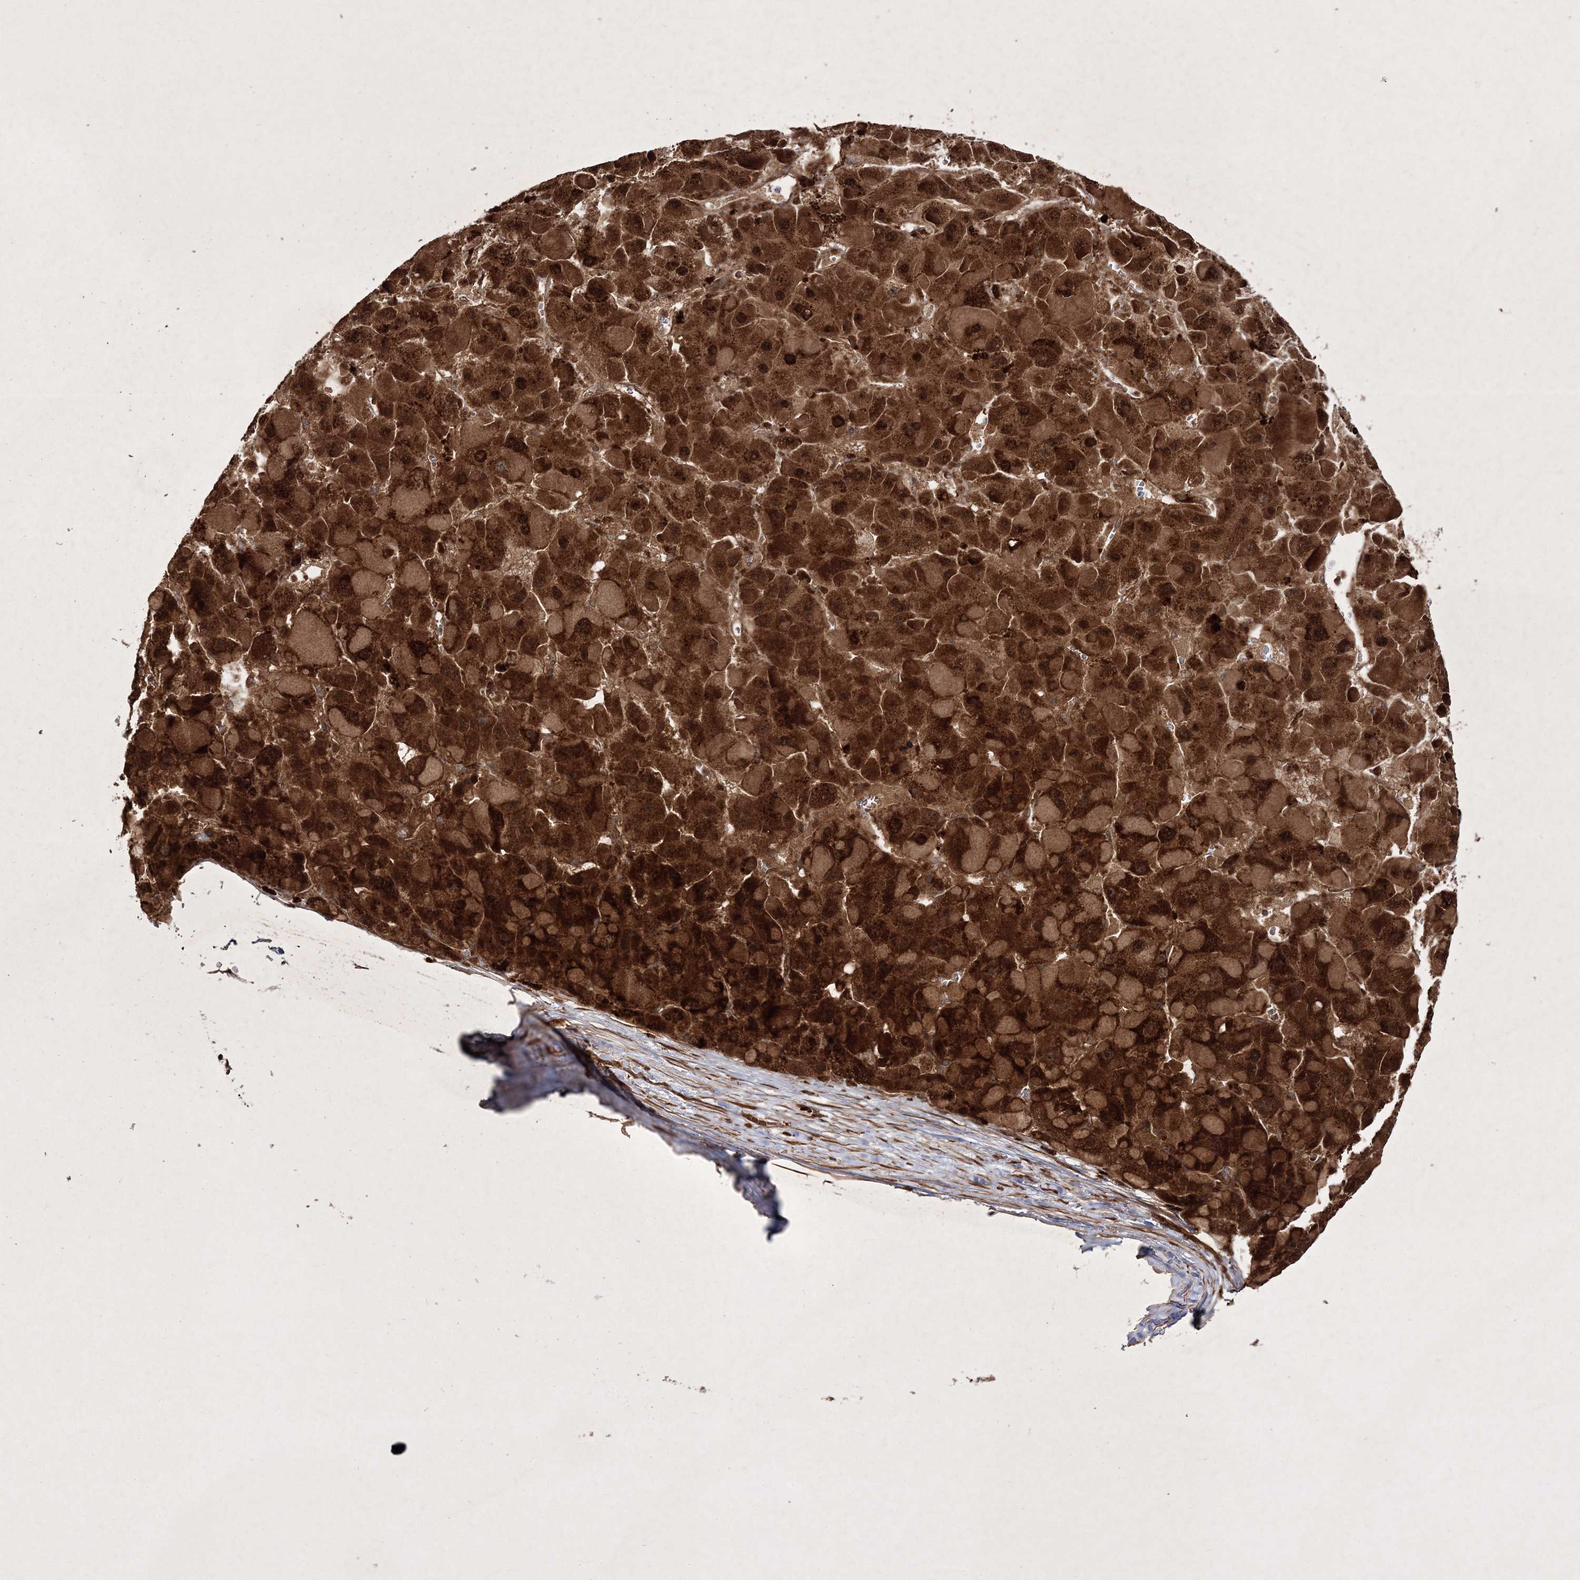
{"staining": {"intensity": "strong", "quantity": ">75%", "location": "cytoplasmic/membranous,nuclear"}, "tissue": "liver cancer", "cell_type": "Tumor cells", "image_type": "cancer", "snomed": [{"axis": "morphology", "description": "Carcinoma, Hepatocellular, NOS"}, {"axis": "topography", "description": "Liver"}], "caption": "The histopathology image reveals staining of hepatocellular carcinoma (liver), revealing strong cytoplasmic/membranous and nuclear protein staining (brown color) within tumor cells.", "gene": "DNAJC13", "patient": {"sex": "female", "age": 73}}